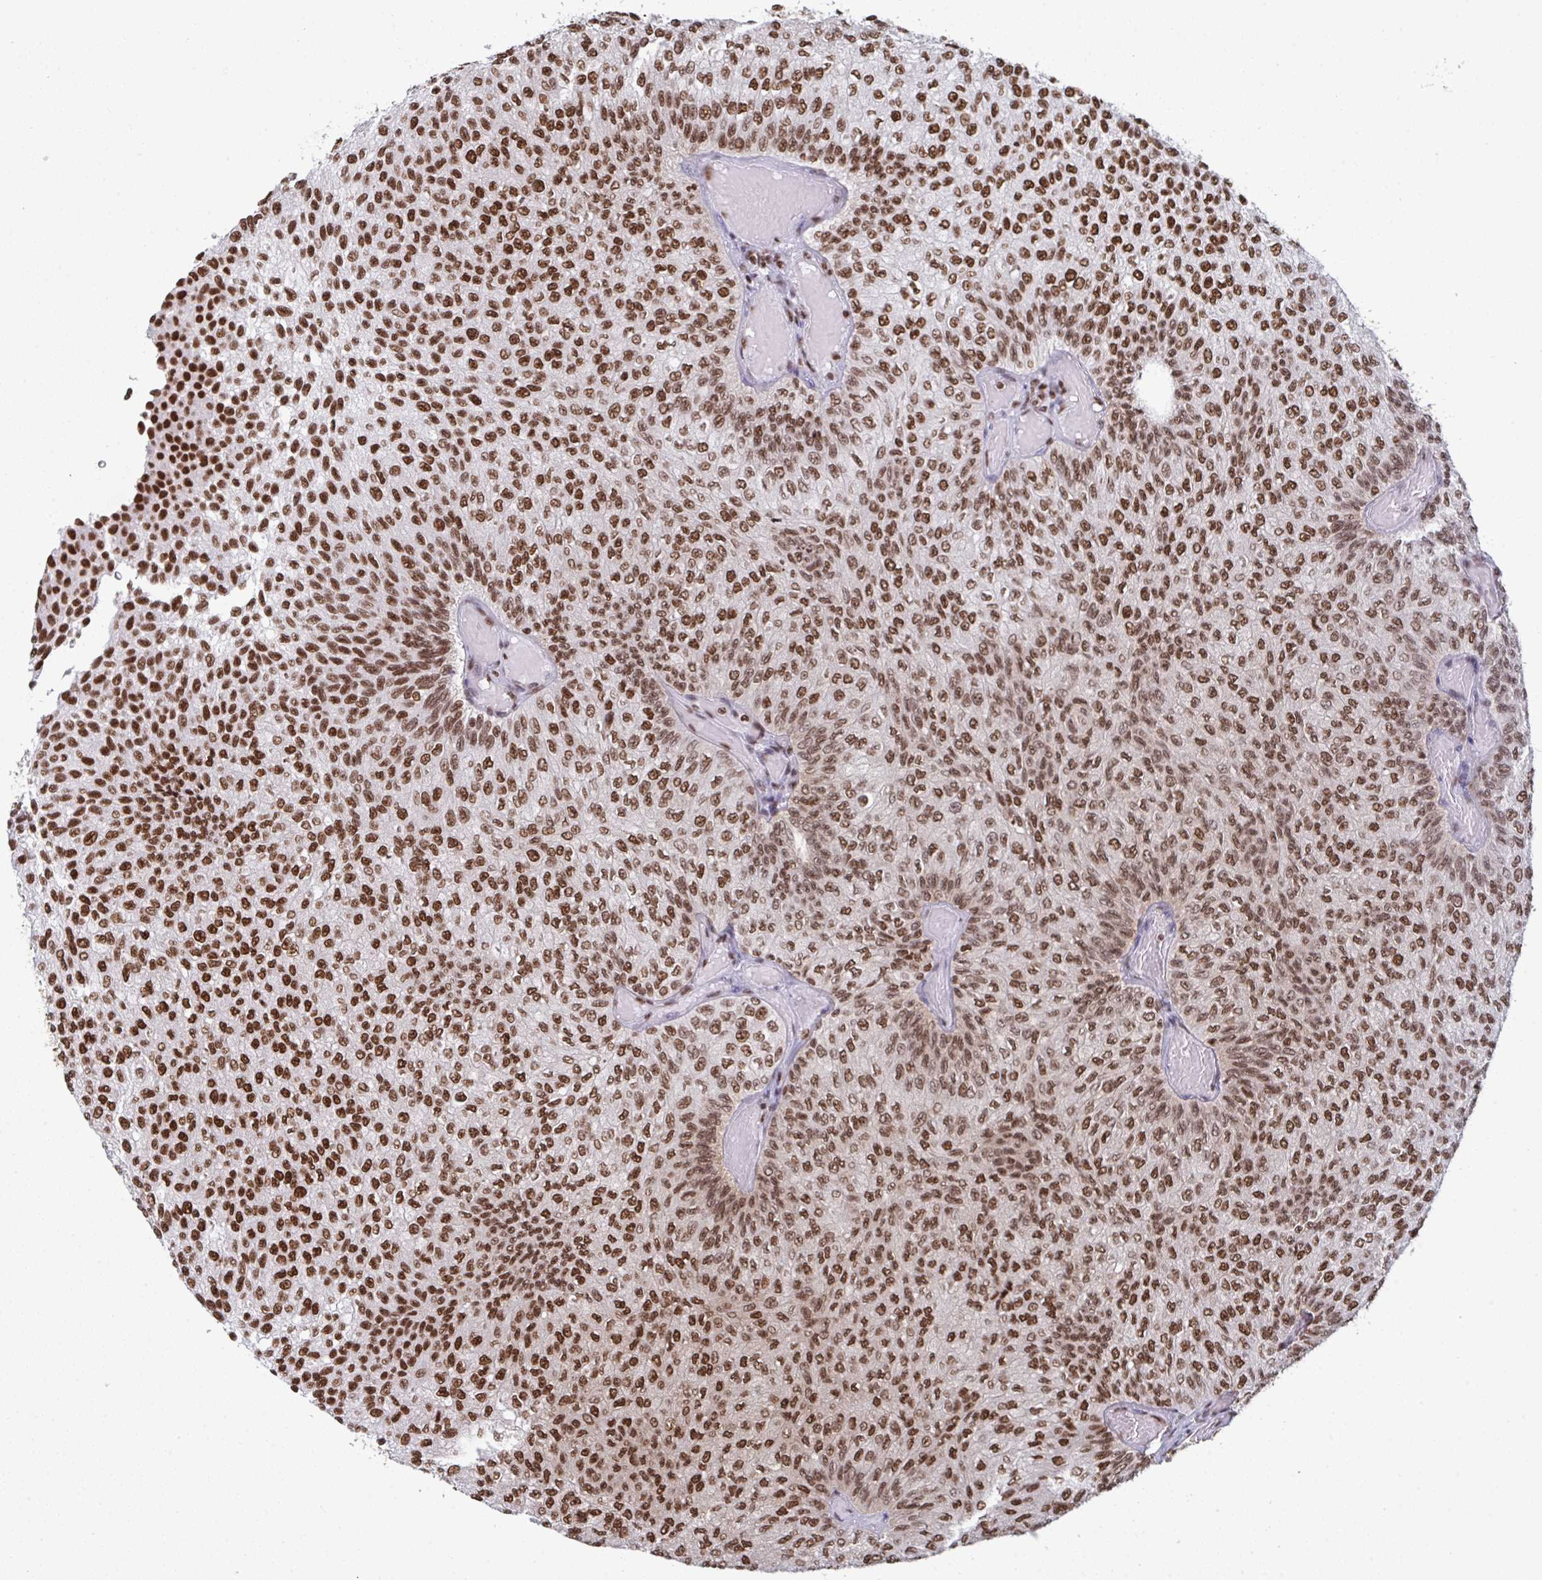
{"staining": {"intensity": "strong", "quantity": ">75%", "location": "nuclear"}, "tissue": "urothelial cancer", "cell_type": "Tumor cells", "image_type": "cancer", "snomed": [{"axis": "morphology", "description": "Urothelial carcinoma, Low grade"}, {"axis": "topography", "description": "Urinary bladder"}], "caption": "Urothelial carcinoma (low-grade) tissue displays strong nuclear positivity in approximately >75% of tumor cells, visualized by immunohistochemistry.", "gene": "GAR1", "patient": {"sex": "male", "age": 78}}